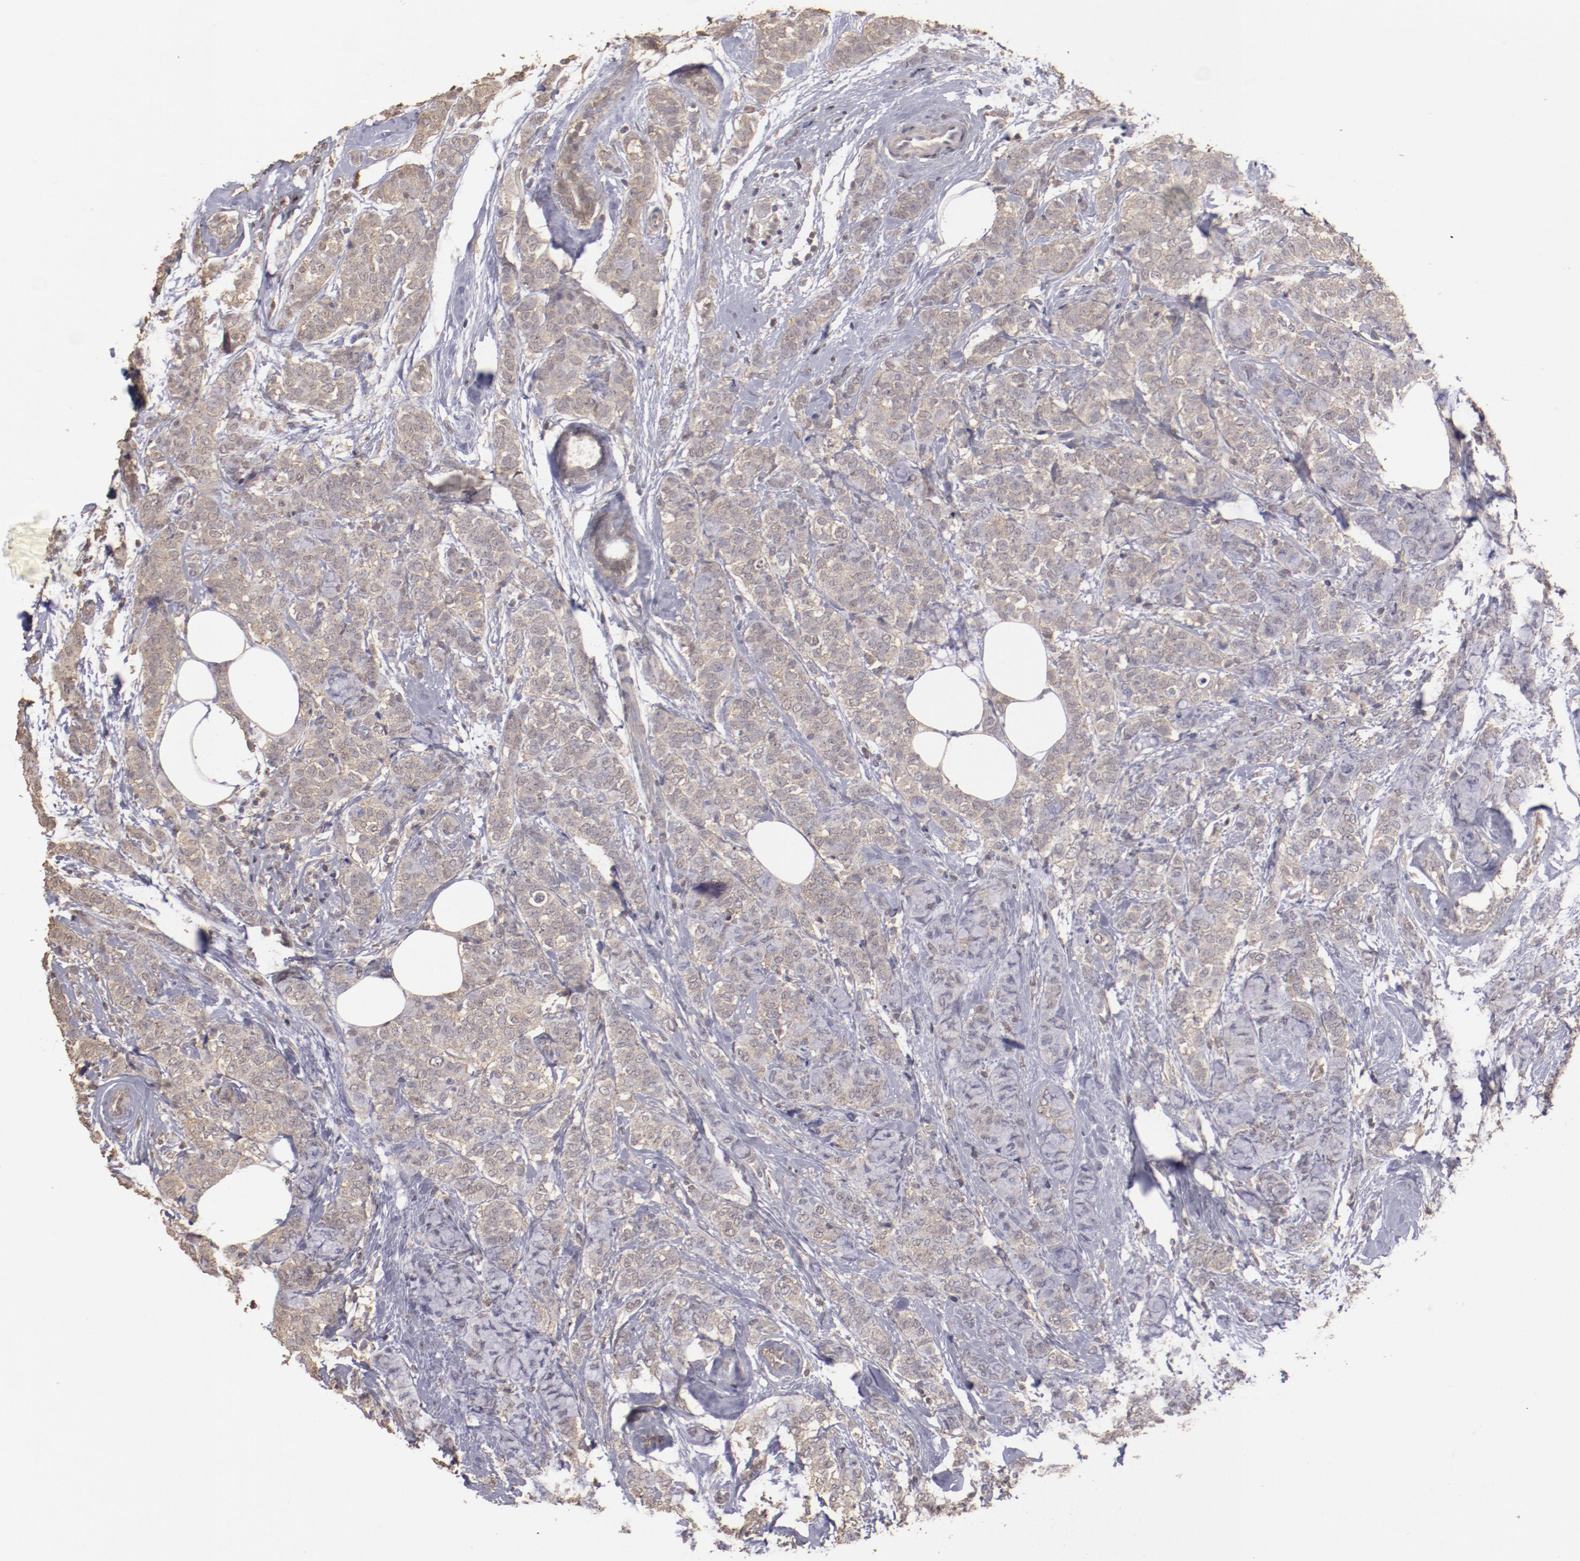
{"staining": {"intensity": "weak", "quantity": ">75%", "location": "cytoplasmic/membranous"}, "tissue": "breast cancer", "cell_type": "Tumor cells", "image_type": "cancer", "snomed": [{"axis": "morphology", "description": "Lobular carcinoma"}, {"axis": "topography", "description": "Breast"}], "caption": "The photomicrograph demonstrates a brown stain indicating the presence of a protein in the cytoplasmic/membranous of tumor cells in breast cancer.", "gene": "FAT1", "patient": {"sex": "female", "age": 60}}